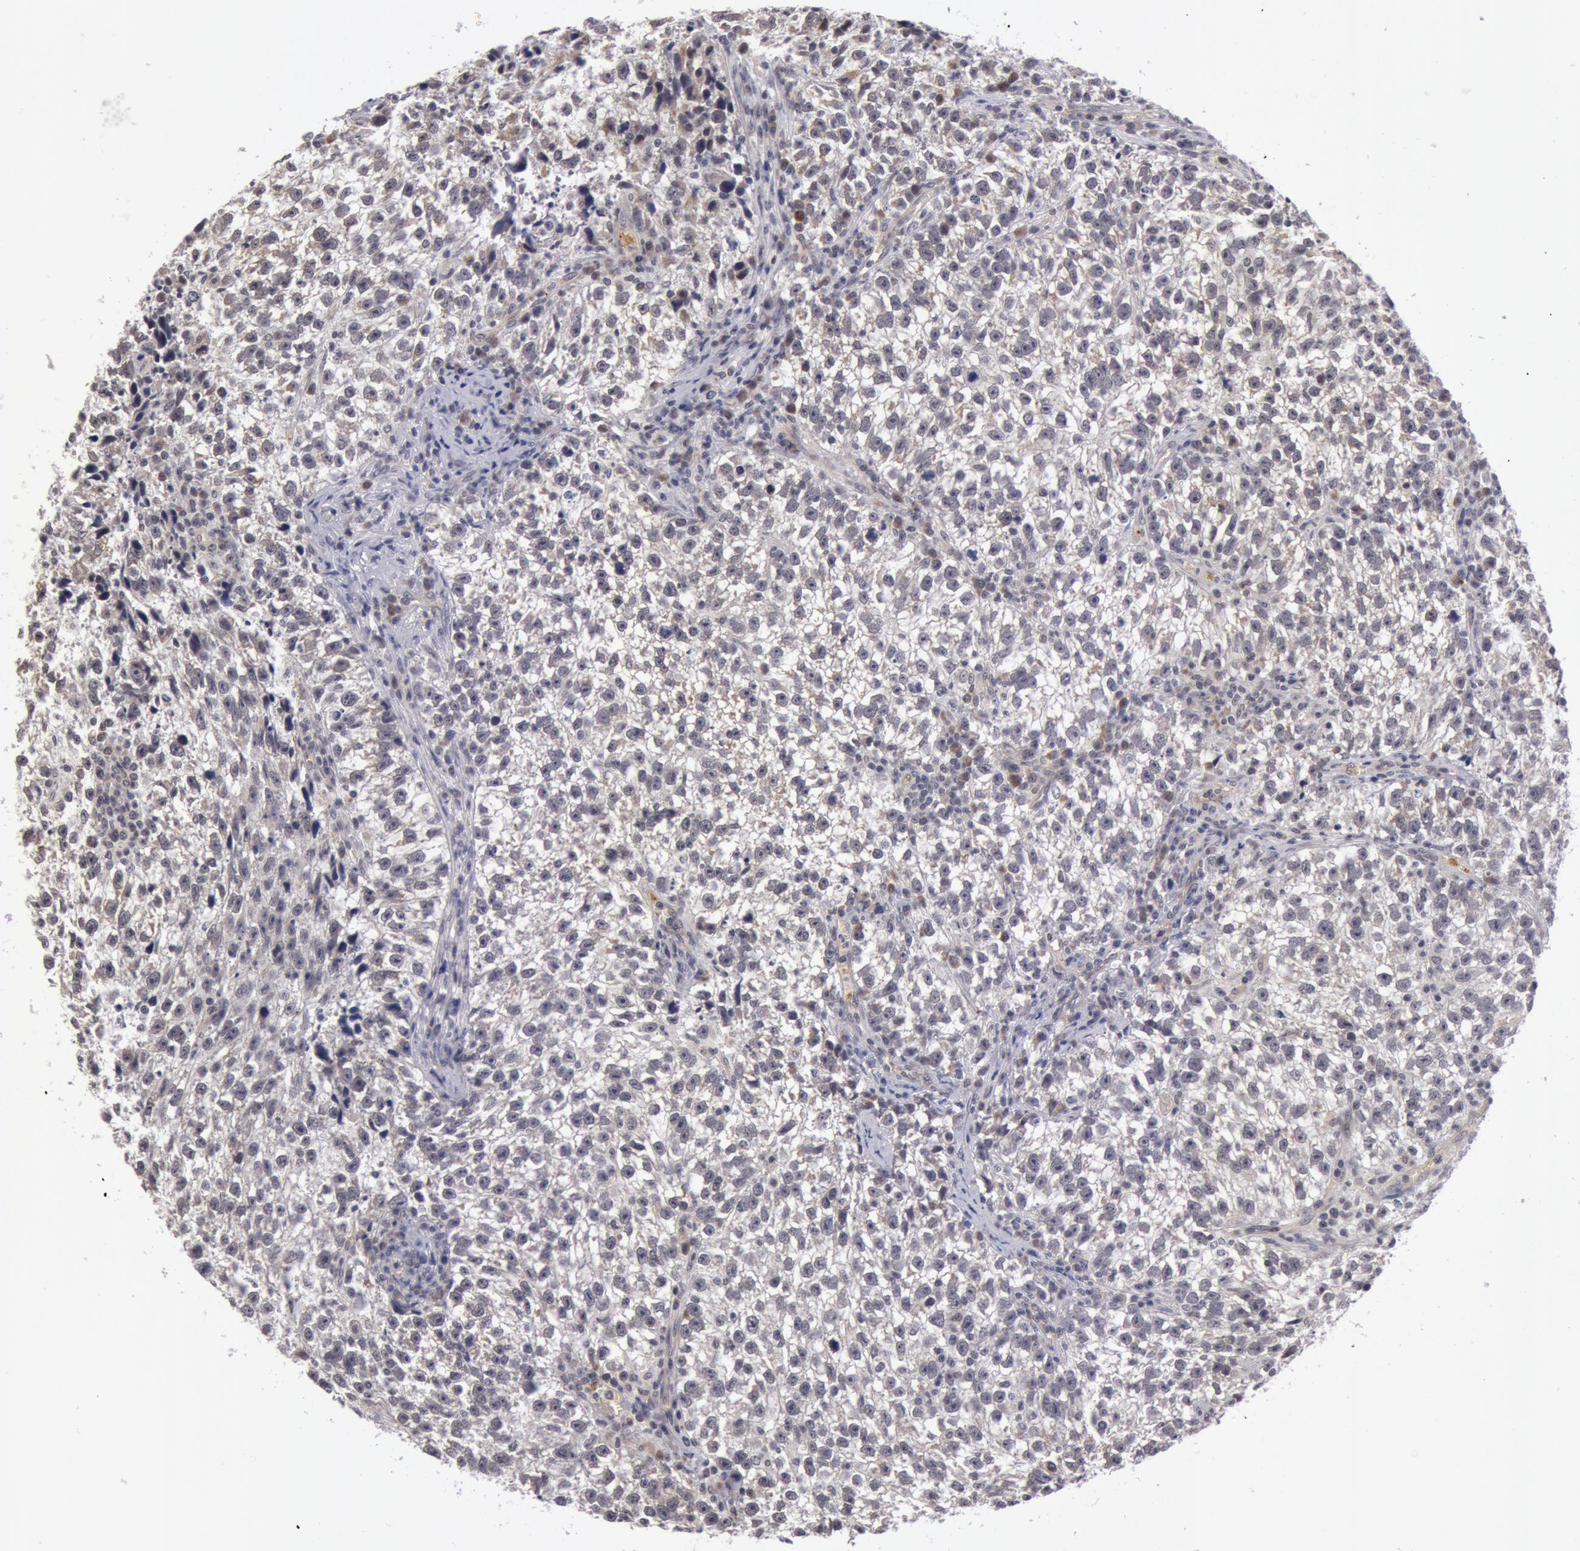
{"staining": {"intensity": "negative", "quantity": "none", "location": "none"}, "tissue": "testis cancer", "cell_type": "Tumor cells", "image_type": "cancer", "snomed": [{"axis": "morphology", "description": "Seminoma, NOS"}, {"axis": "topography", "description": "Testis"}], "caption": "The immunohistochemistry micrograph has no significant positivity in tumor cells of testis cancer (seminoma) tissue.", "gene": "SYTL4", "patient": {"sex": "male", "age": 38}}